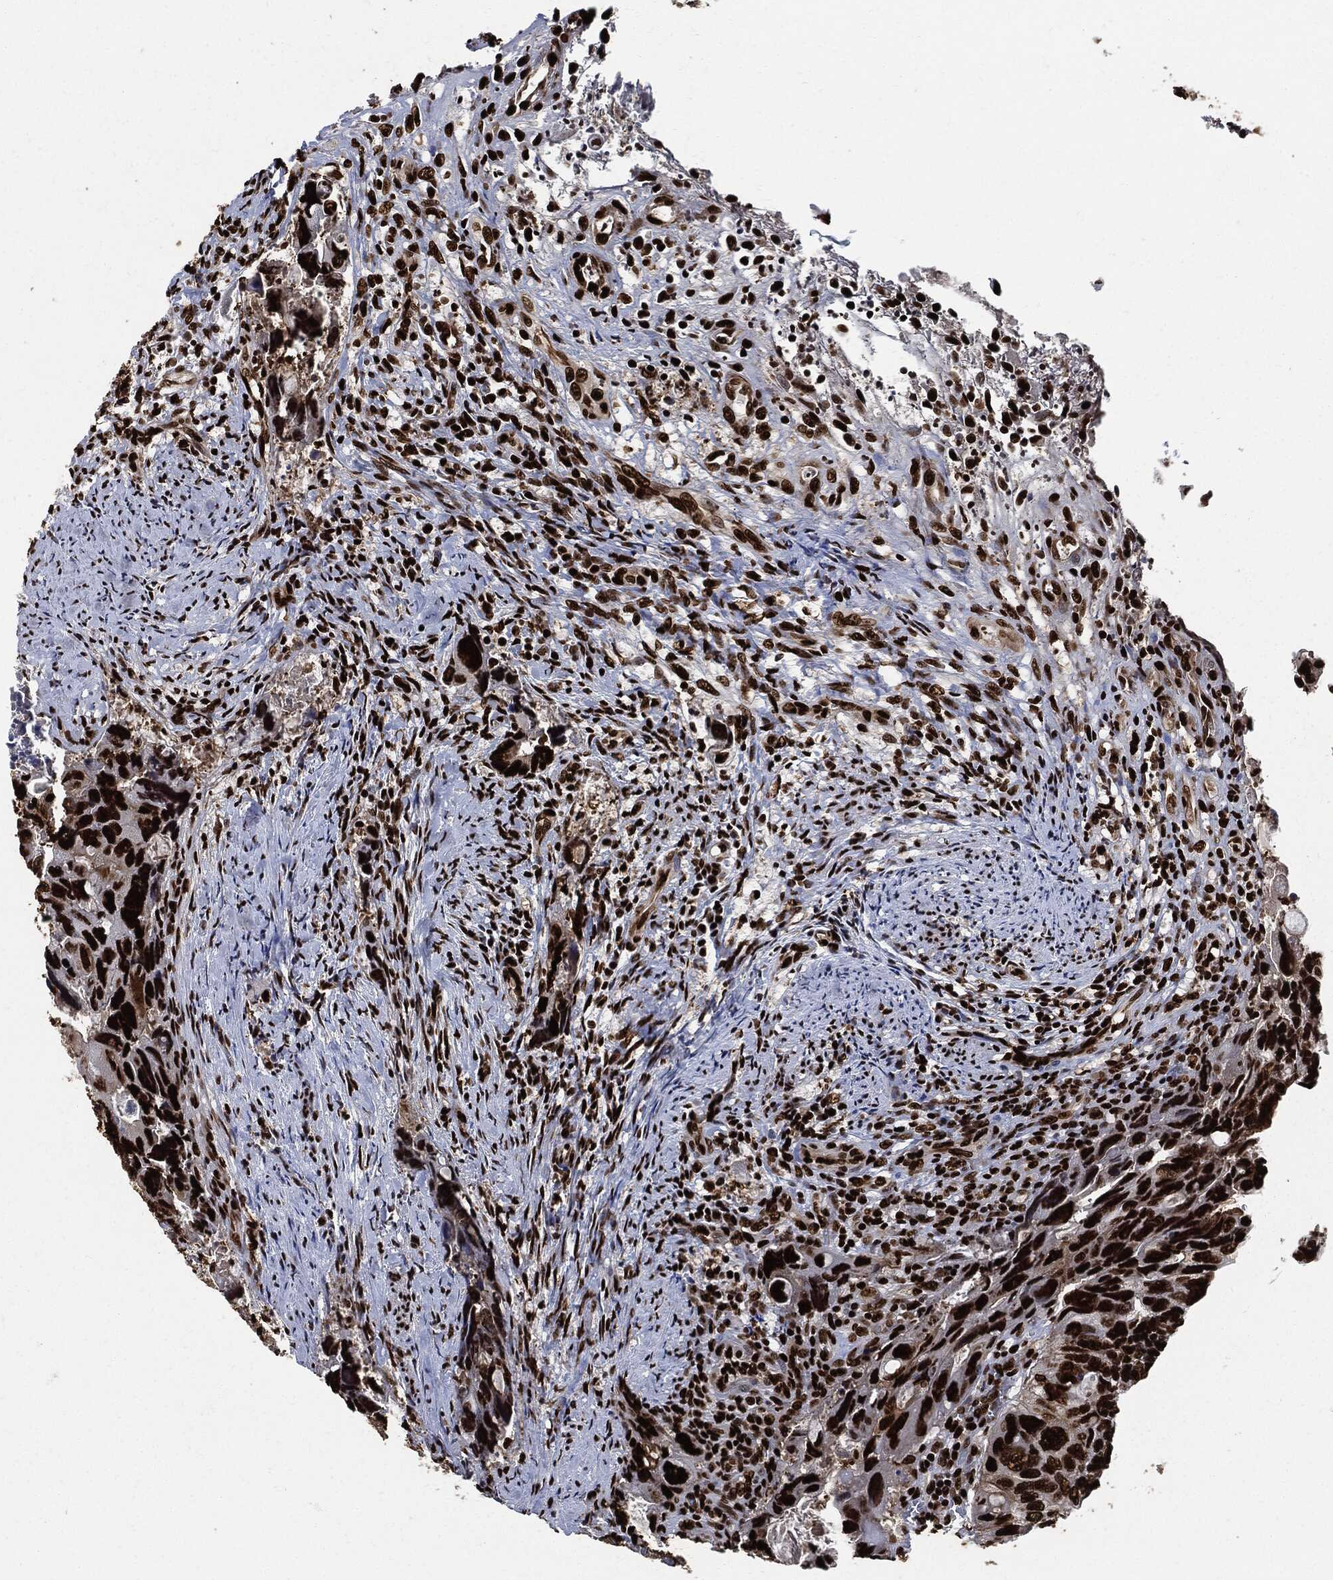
{"staining": {"intensity": "strong", "quantity": ">75%", "location": "nuclear"}, "tissue": "colorectal cancer", "cell_type": "Tumor cells", "image_type": "cancer", "snomed": [{"axis": "morphology", "description": "Adenocarcinoma, NOS"}, {"axis": "topography", "description": "Rectum"}], "caption": "Brown immunohistochemical staining in colorectal cancer (adenocarcinoma) exhibits strong nuclear expression in about >75% of tumor cells.", "gene": "RECQL", "patient": {"sex": "male", "age": 62}}